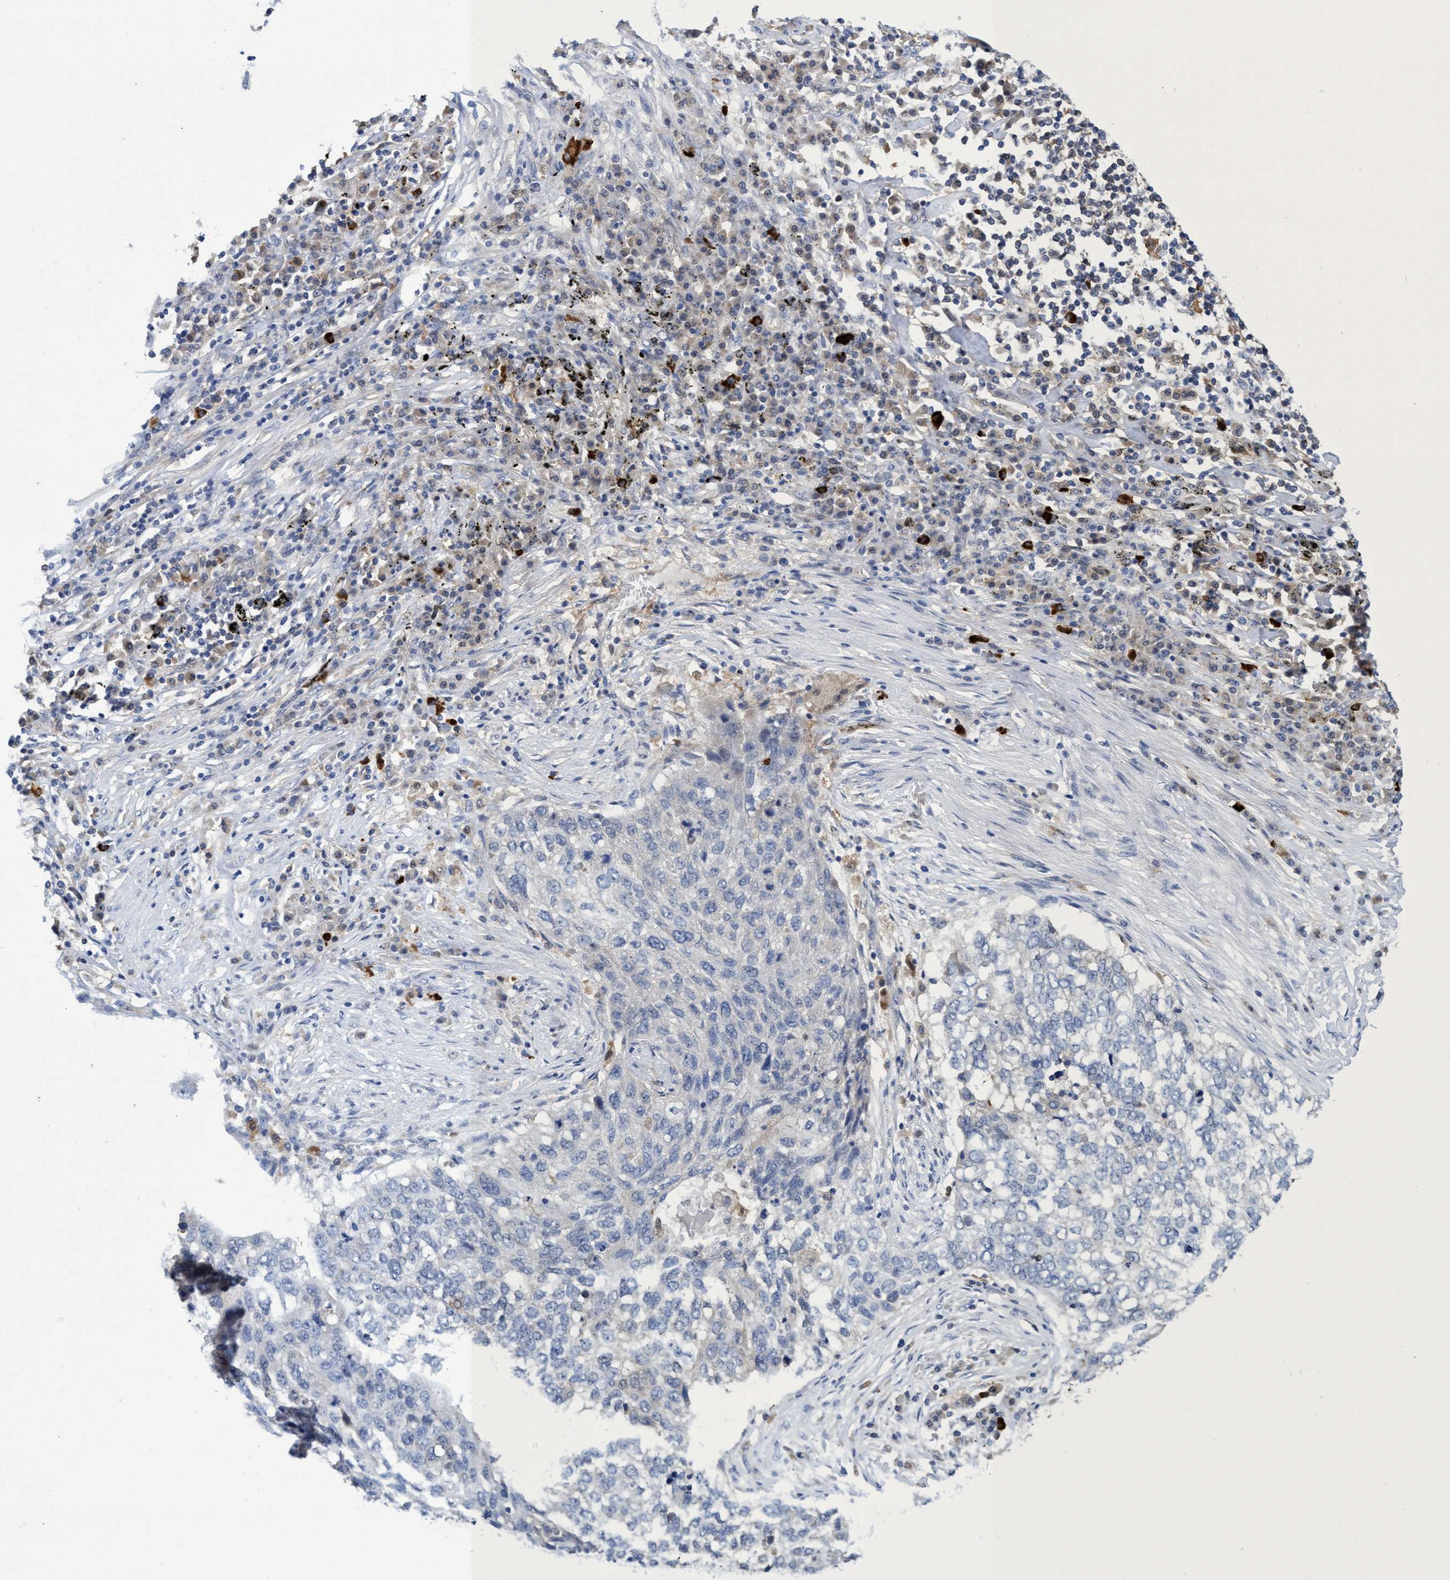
{"staining": {"intensity": "negative", "quantity": "none", "location": "none"}, "tissue": "lung cancer", "cell_type": "Tumor cells", "image_type": "cancer", "snomed": [{"axis": "morphology", "description": "Squamous cell carcinoma, NOS"}, {"axis": "topography", "description": "Lung"}], "caption": "The image displays no significant staining in tumor cells of squamous cell carcinoma (lung).", "gene": "PNPO", "patient": {"sex": "female", "age": 63}}